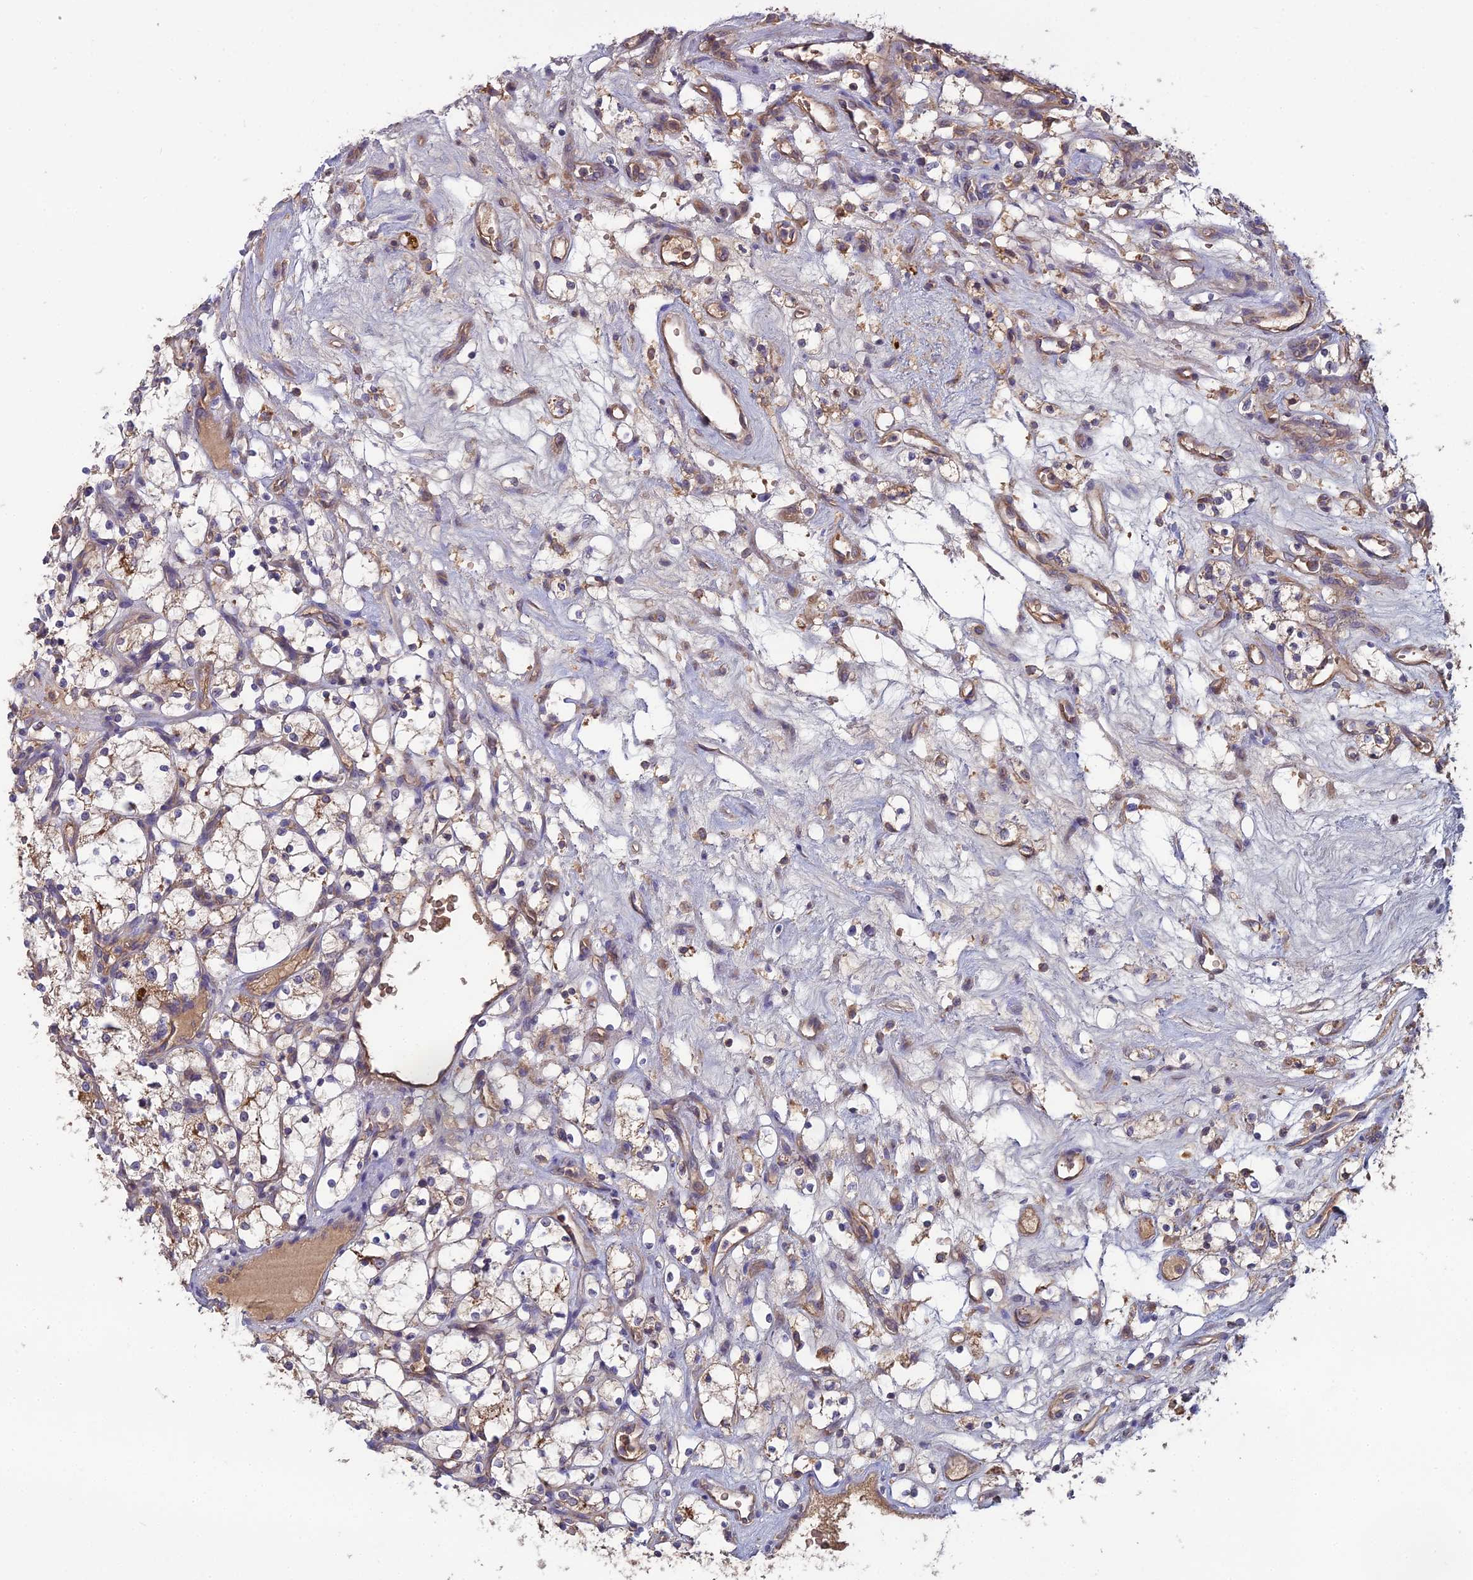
{"staining": {"intensity": "weak", "quantity": "25%-75%", "location": "cytoplasmic/membranous"}, "tissue": "renal cancer", "cell_type": "Tumor cells", "image_type": "cancer", "snomed": [{"axis": "morphology", "description": "Adenocarcinoma, NOS"}, {"axis": "topography", "description": "Kidney"}], "caption": "A brown stain labels weak cytoplasmic/membranous positivity of a protein in human renal cancer tumor cells.", "gene": "GALR2", "patient": {"sex": "female", "age": 69}}